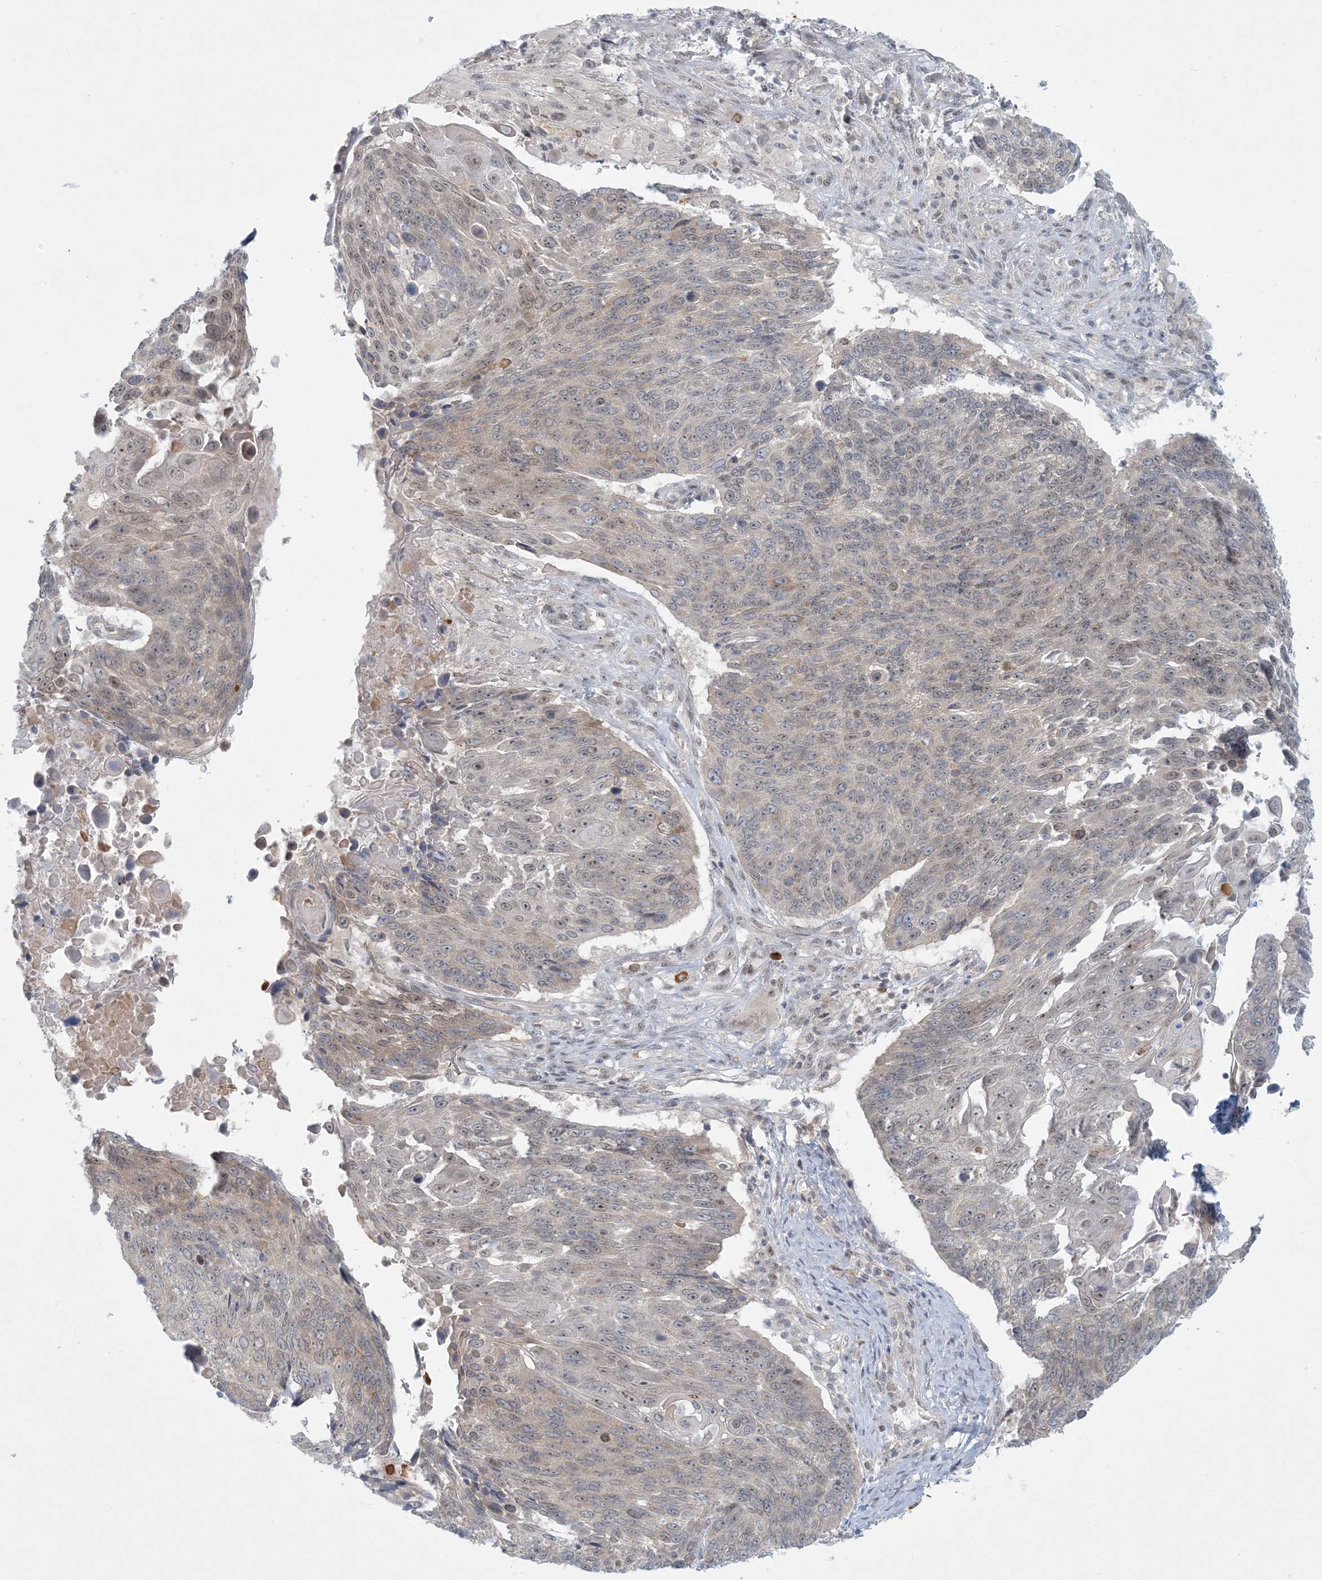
{"staining": {"intensity": "weak", "quantity": "25%-75%", "location": "cytoplasmic/membranous,nuclear"}, "tissue": "lung cancer", "cell_type": "Tumor cells", "image_type": "cancer", "snomed": [{"axis": "morphology", "description": "Squamous cell carcinoma, NOS"}, {"axis": "topography", "description": "Lung"}], "caption": "Immunohistochemistry (IHC) histopathology image of neoplastic tissue: human lung squamous cell carcinoma stained using IHC displays low levels of weak protein expression localized specifically in the cytoplasmic/membranous and nuclear of tumor cells, appearing as a cytoplasmic/membranous and nuclear brown color.", "gene": "OBI1", "patient": {"sex": "male", "age": 66}}